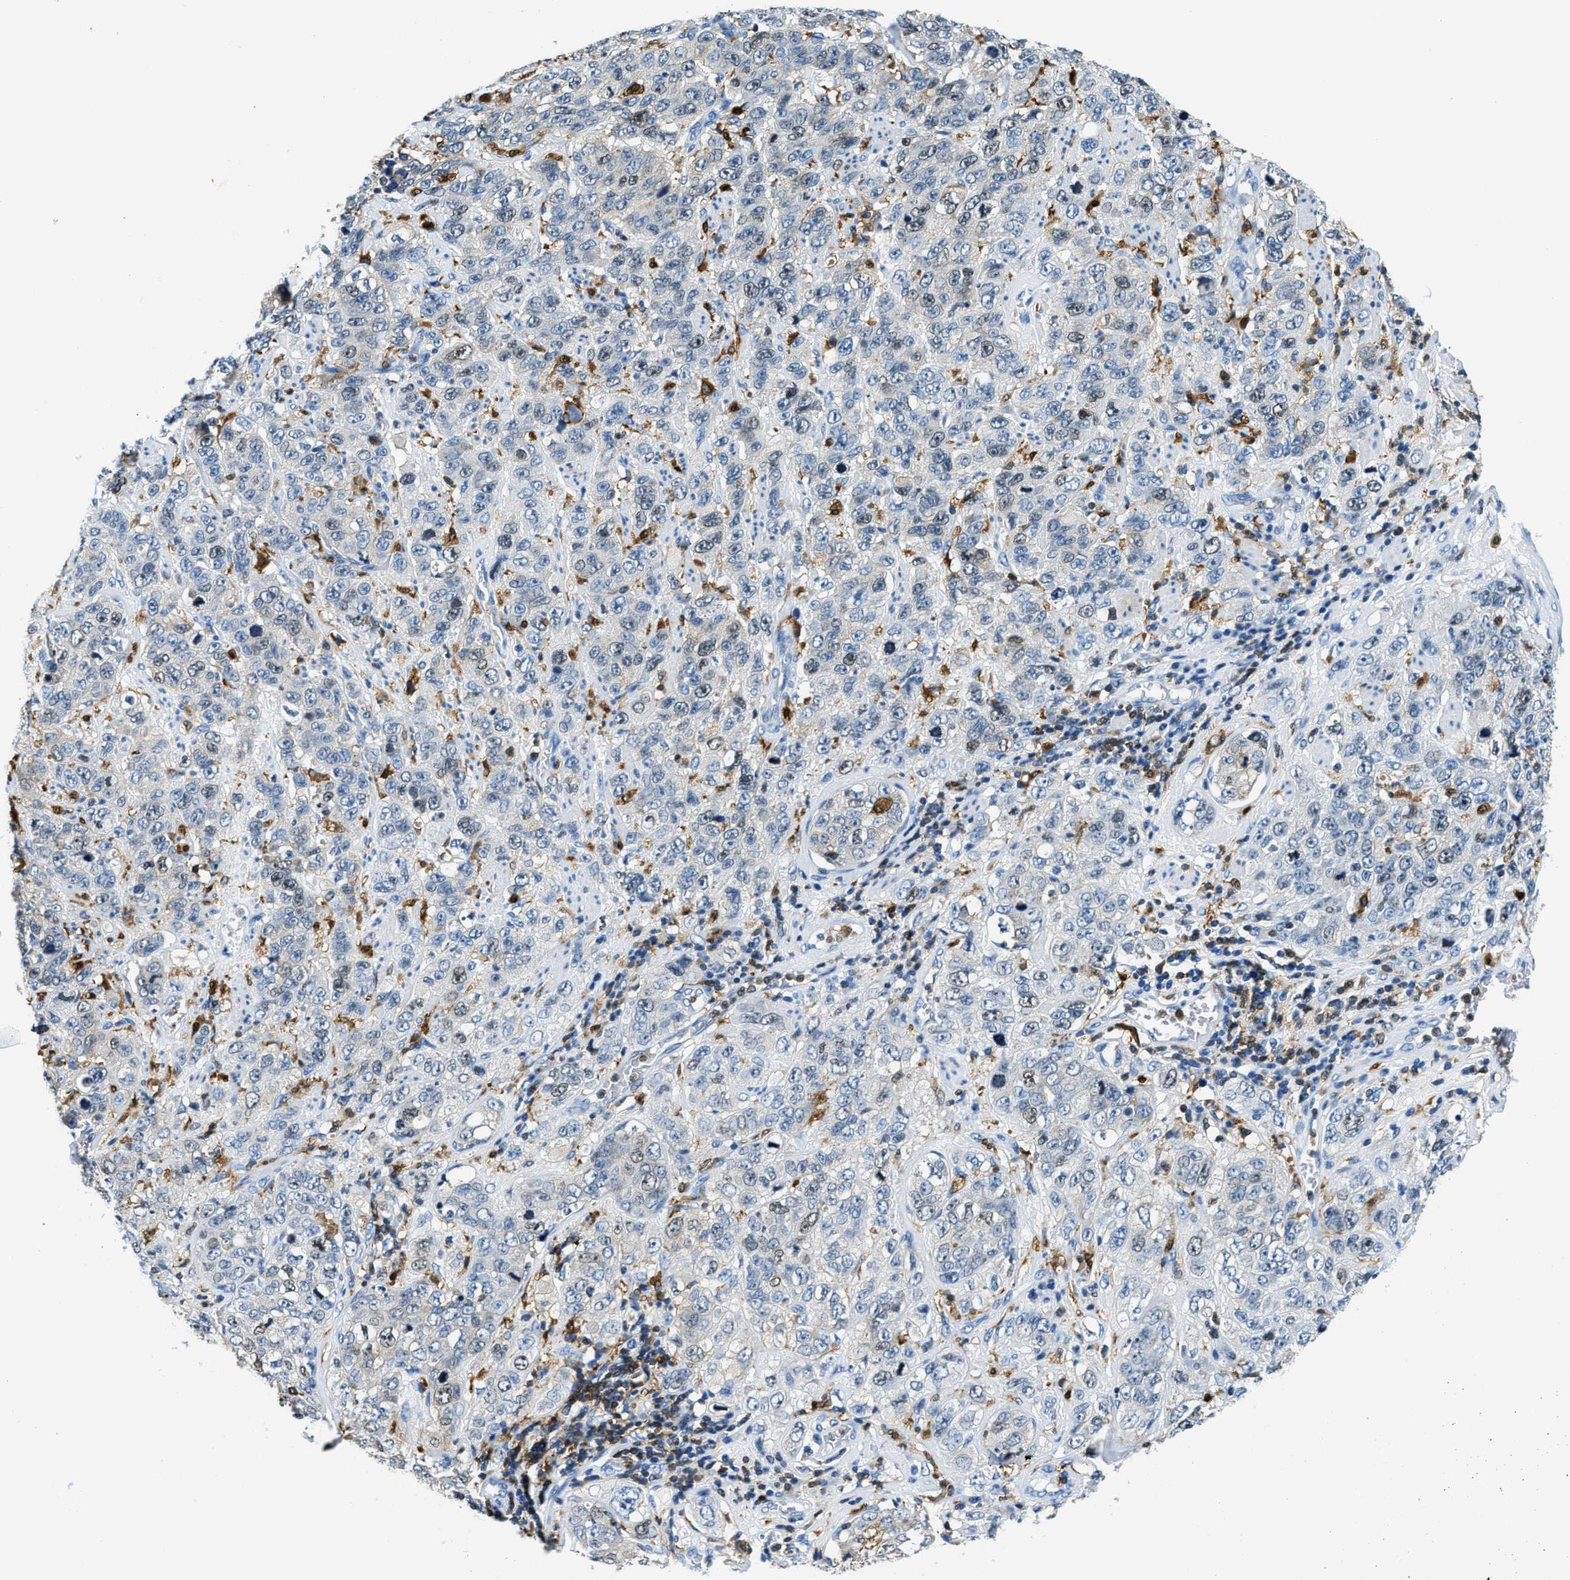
{"staining": {"intensity": "negative", "quantity": "none", "location": "none"}, "tissue": "stomach cancer", "cell_type": "Tumor cells", "image_type": "cancer", "snomed": [{"axis": "morphology", "description": "Adenocarcinoma, NOS"}, {"axis": "topography", "description": "Stomach"}], "caption": "A high-resolution image shows immunohistochemistry (IHC) staining of adenocarcinoma (stomach), which displays no significant staining in tumor cells. Nuclei are stained in blue.", "gene": "CAPG", "patient": {"sex": "male", "age": 48}}